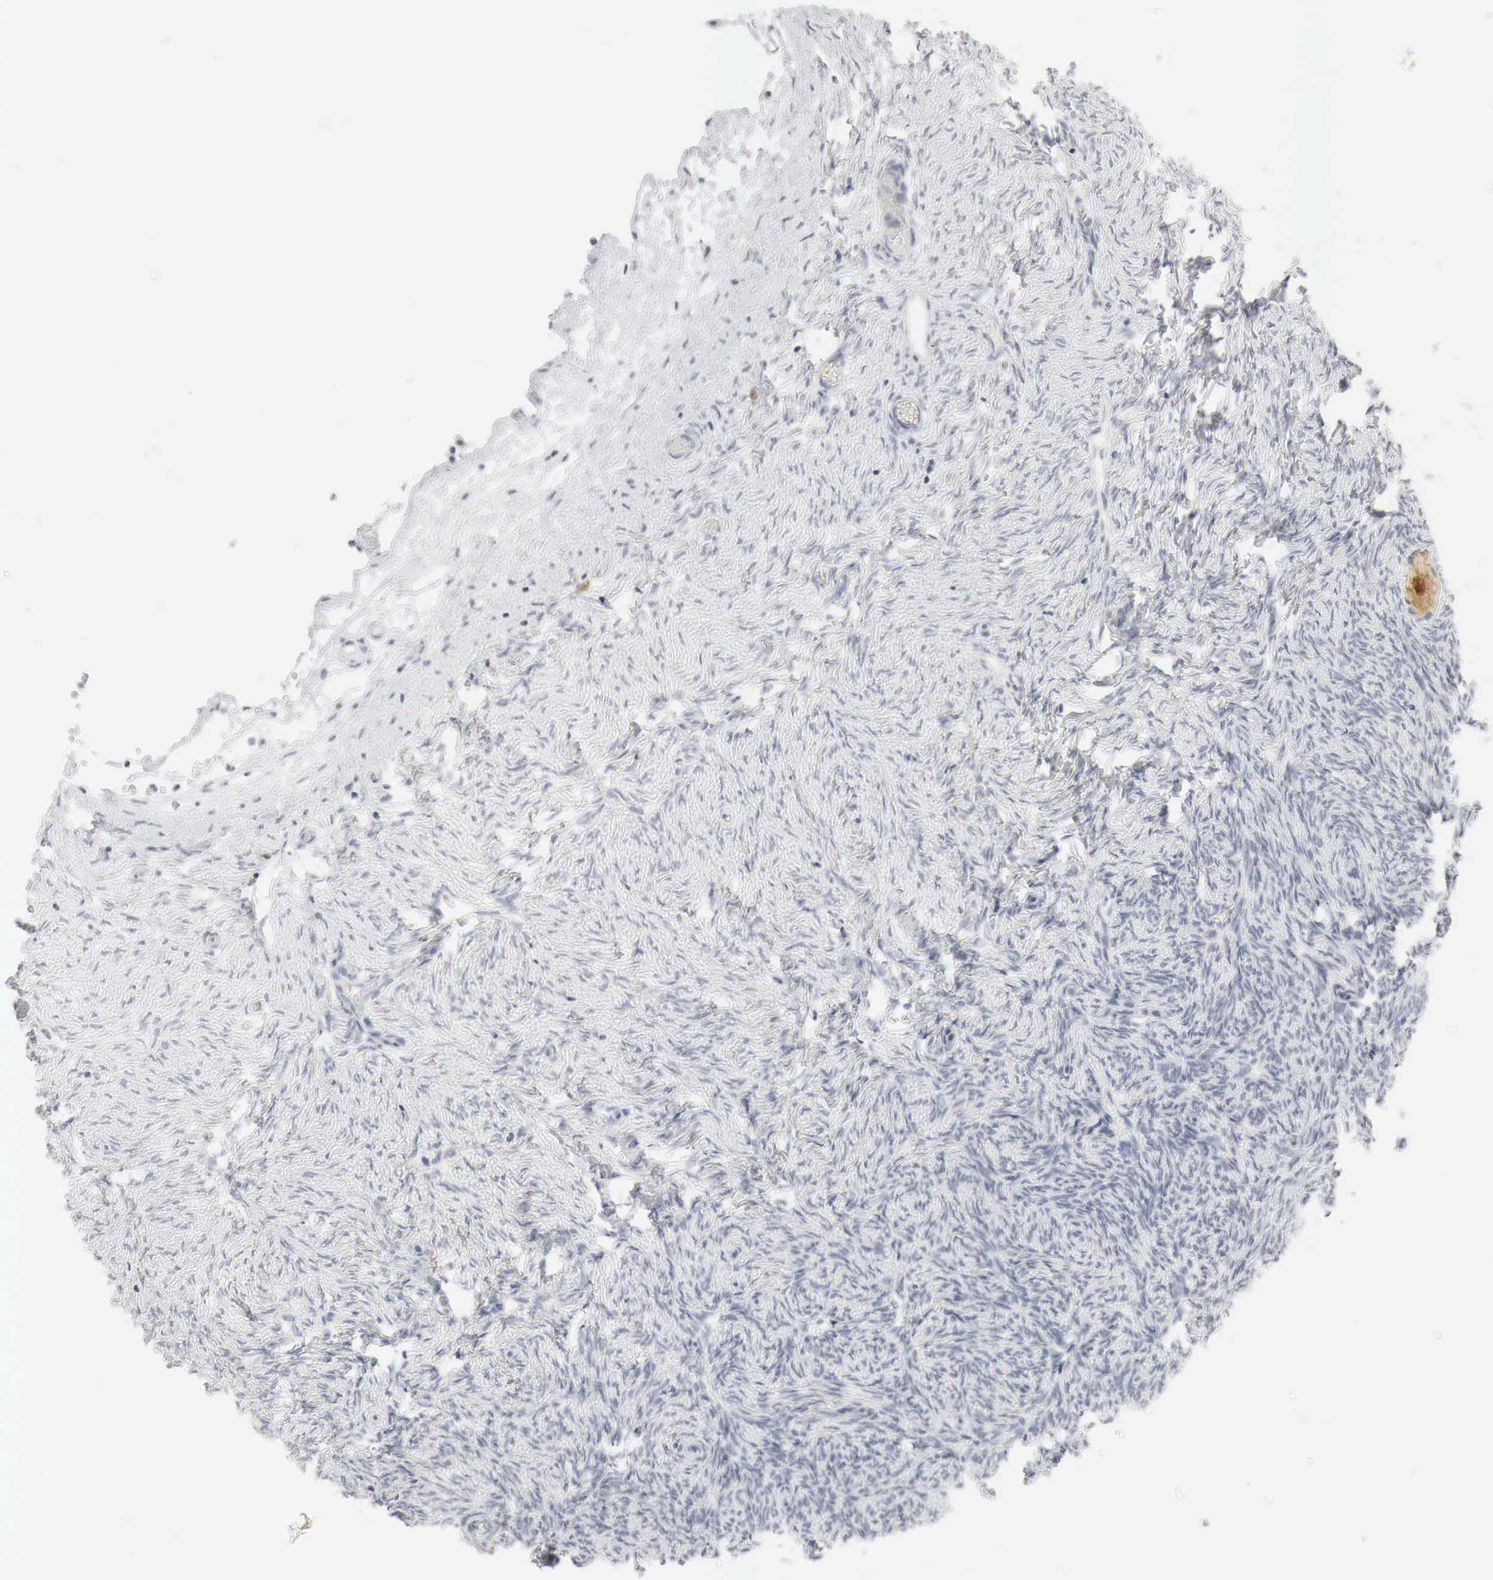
{"staining": {"intensity": "negative", "quantity": "none", "location": "none"}, "tissue": "ovary", "cell_type": "Ovarian stroma cells", "image_type": "normal", "snomed": [{"axis": "morphology", "description": "Normal tissue, NOS"}, {"axis": "topography", "description": "Ovary"}], "caption": "The photomicrograph demonstrates no staining of ovarian stroma cells in benign ovary.", "gene": "TP63", "patient": {"sex": "female", "age": 32}}